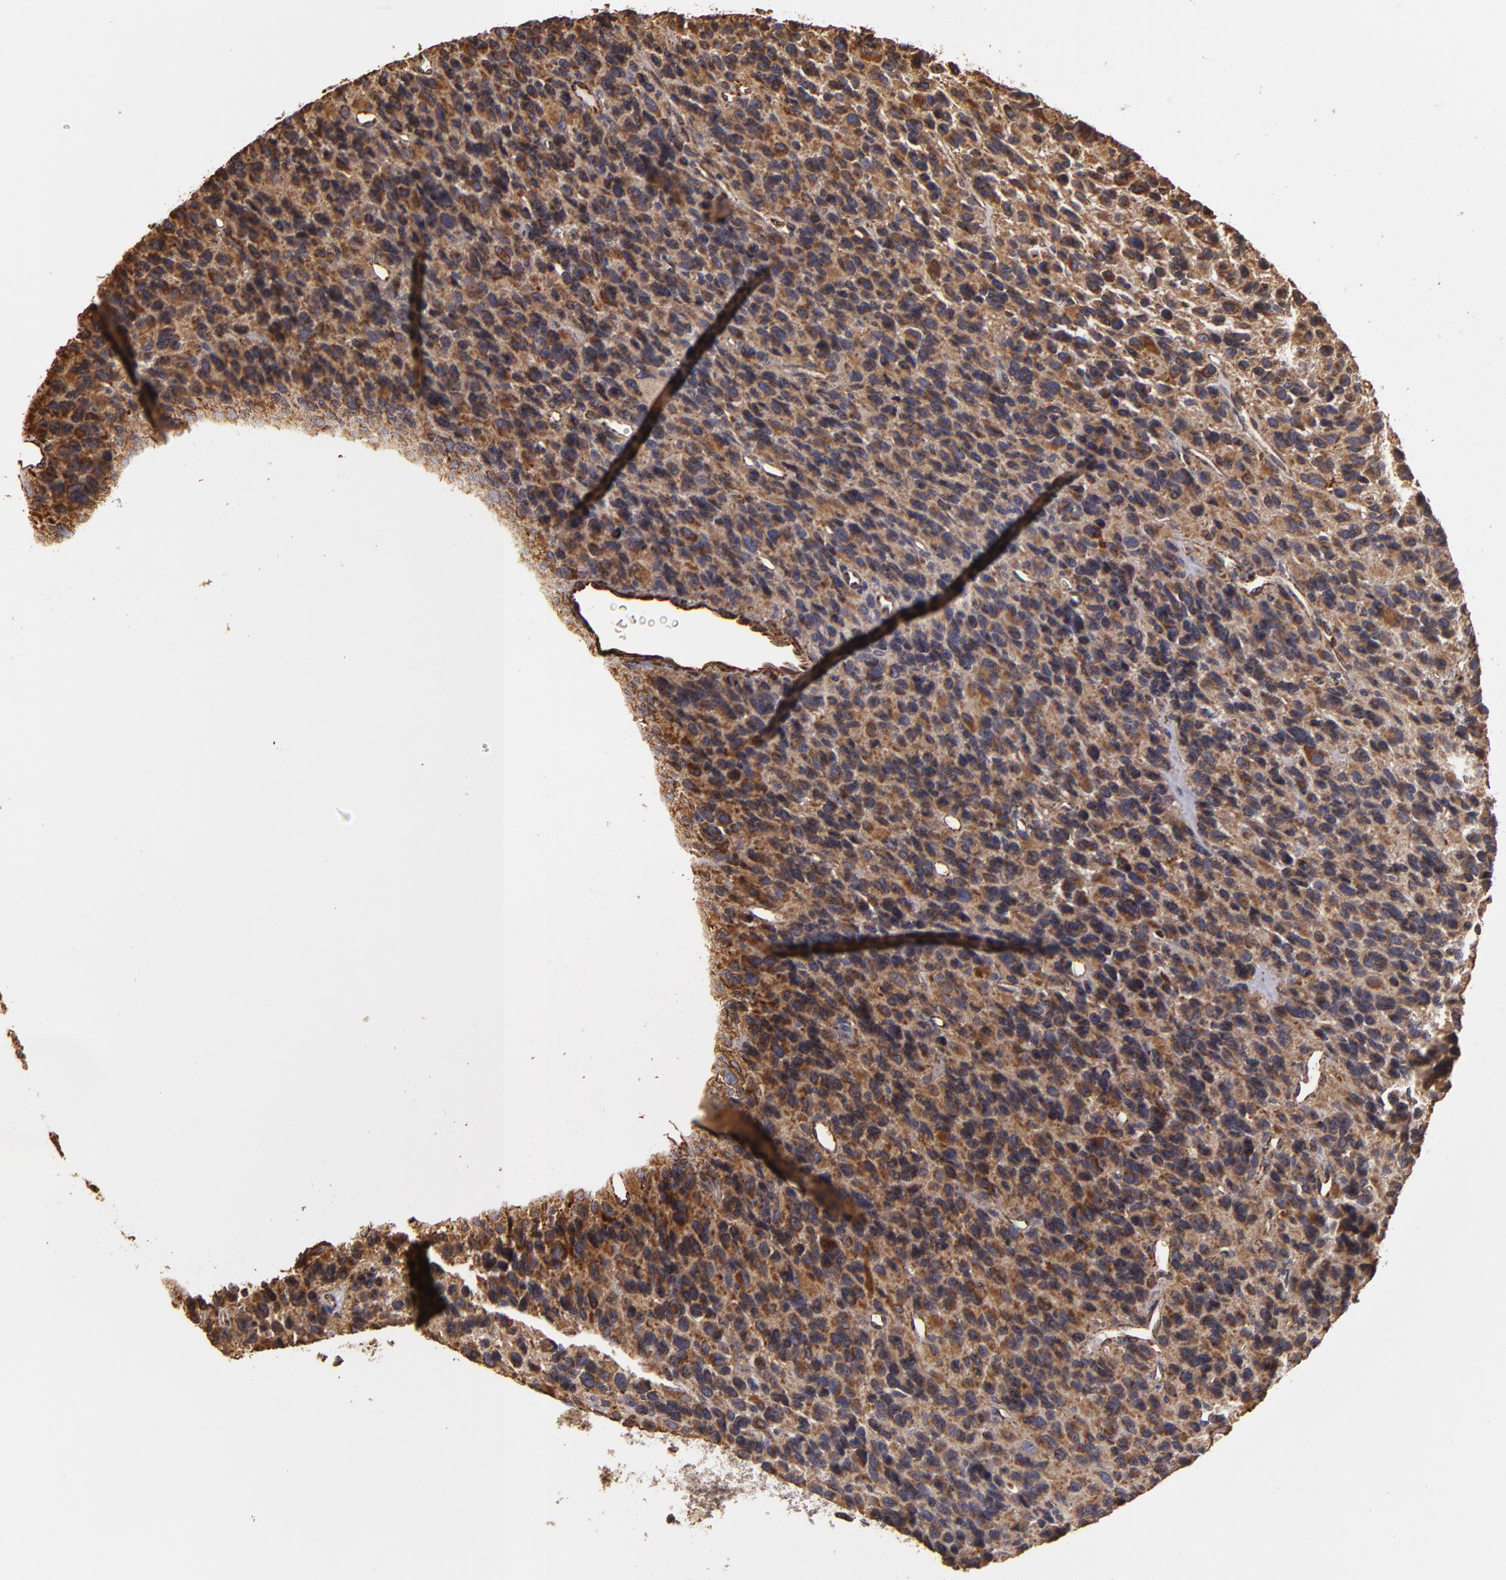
{"staining": {"intensity": "moderate", "quantity": ">75%", "location": "cytoplasmic/membranous"}, "tissue": "glioma", "cell_type": "Tumor cells", "image_type": "cancer", "snomed": [{"axis": "morphology", "description": "Glioma, malignant, High grade"}, {"axis": "topography", "description": "Brain"}], "caption": "Immunohistochemical staining of malignant glioma (high-grade) exhibits moderate cytoplasmic/membranous protein staining in approximately >75% of tumor cells.", "gene": "CYB5R3", "patient": {"sex": "male", "age": 77}}